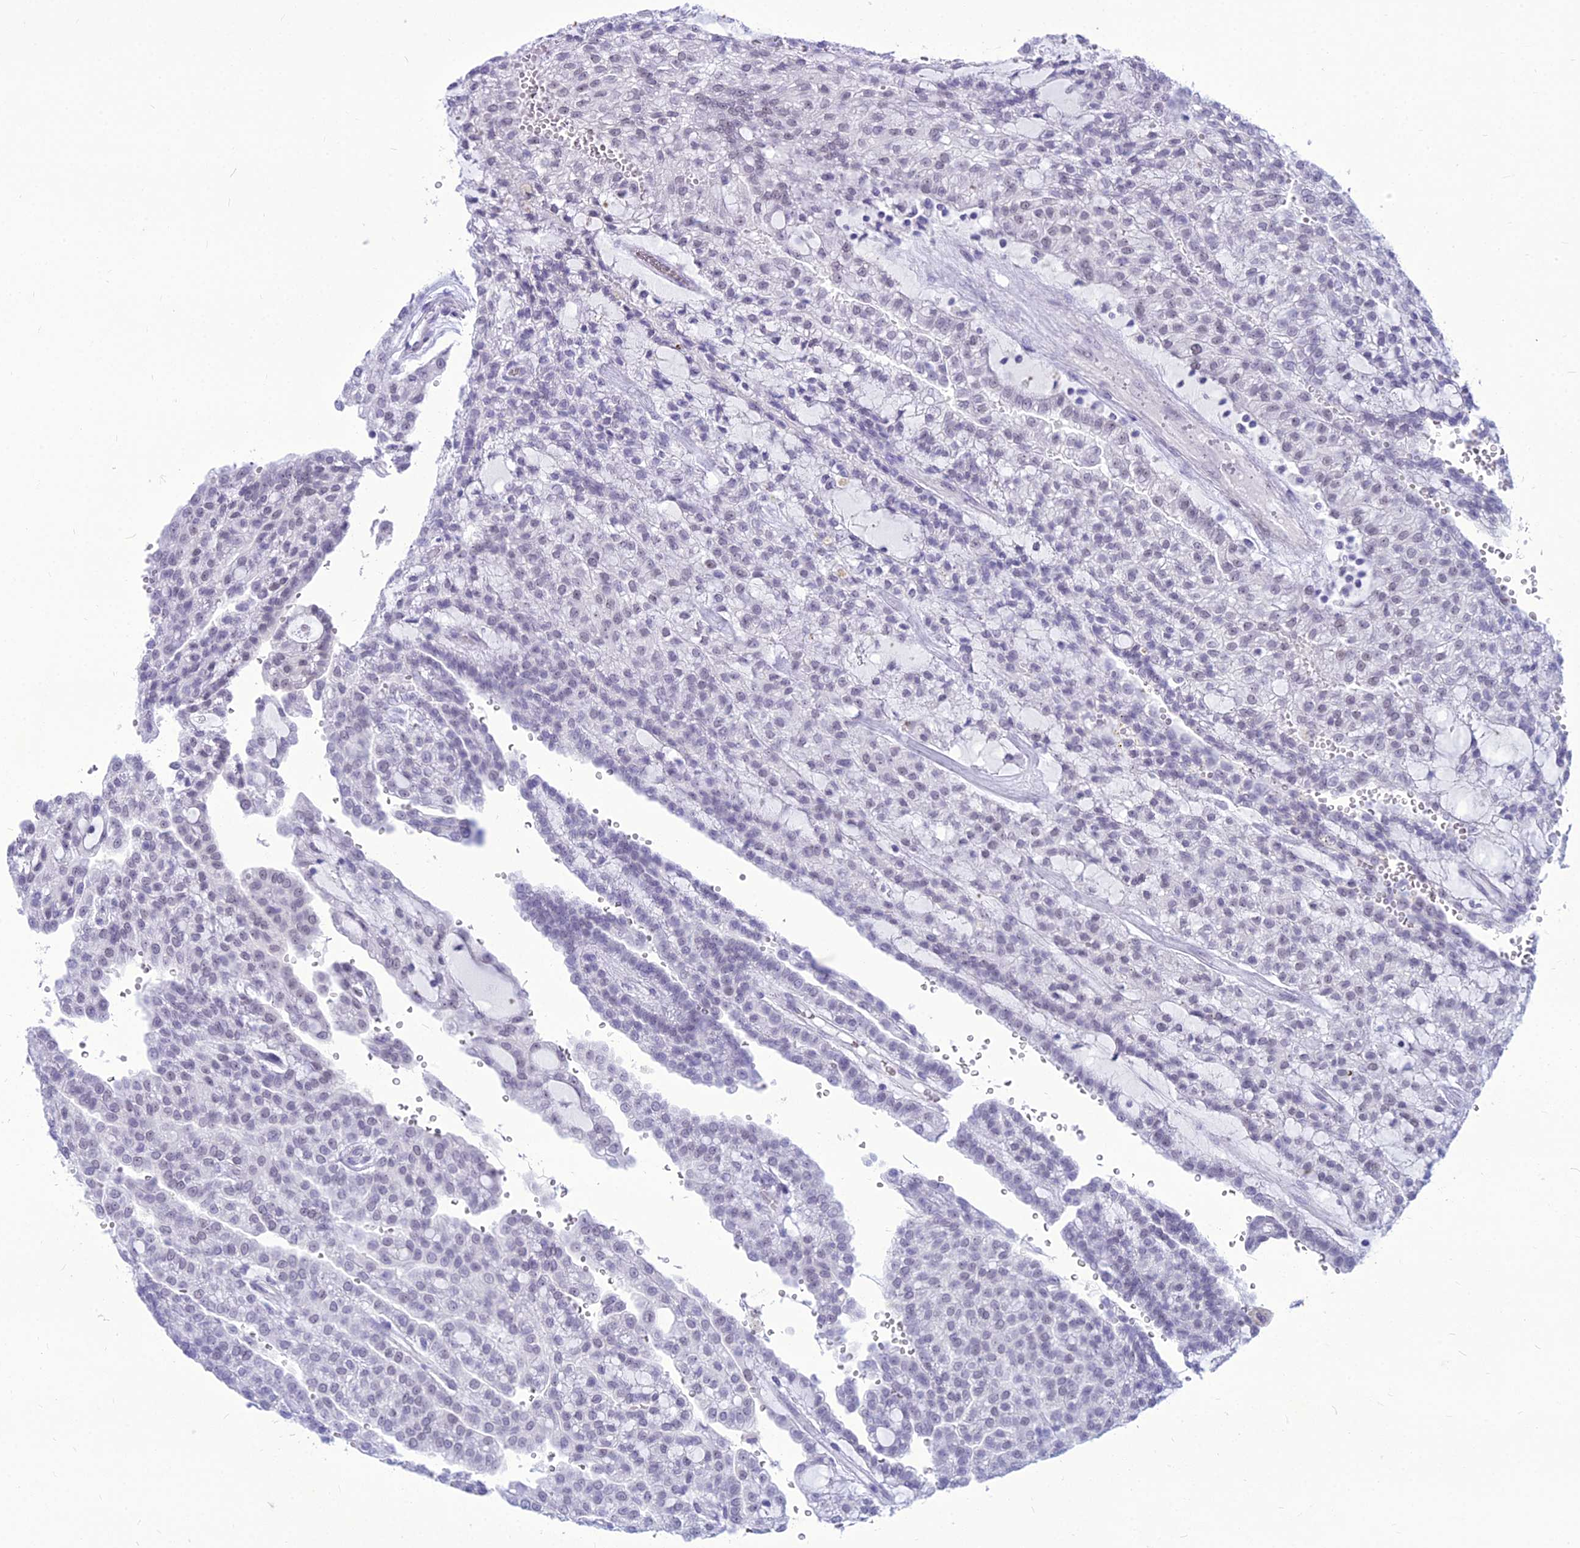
{"staining": {"intensity": "weak", "quantity": "25%-75%", "location": "nuclear"}, "tissue": "renal cancer", "cell_type": "Tumor cells", "image_type": "cancer", "snomed": [{"axis": "morphology", "description": "Adenocarcinoma, NOS"}, {"axis": "topography", "description": "Kidney"}], "caption": "Human renal adenocarcinoma stained with a protein marker exhibits weak staining in tumor cells.", "gene": "DHX40", "patient": {"sex": "male", "age": 63}}